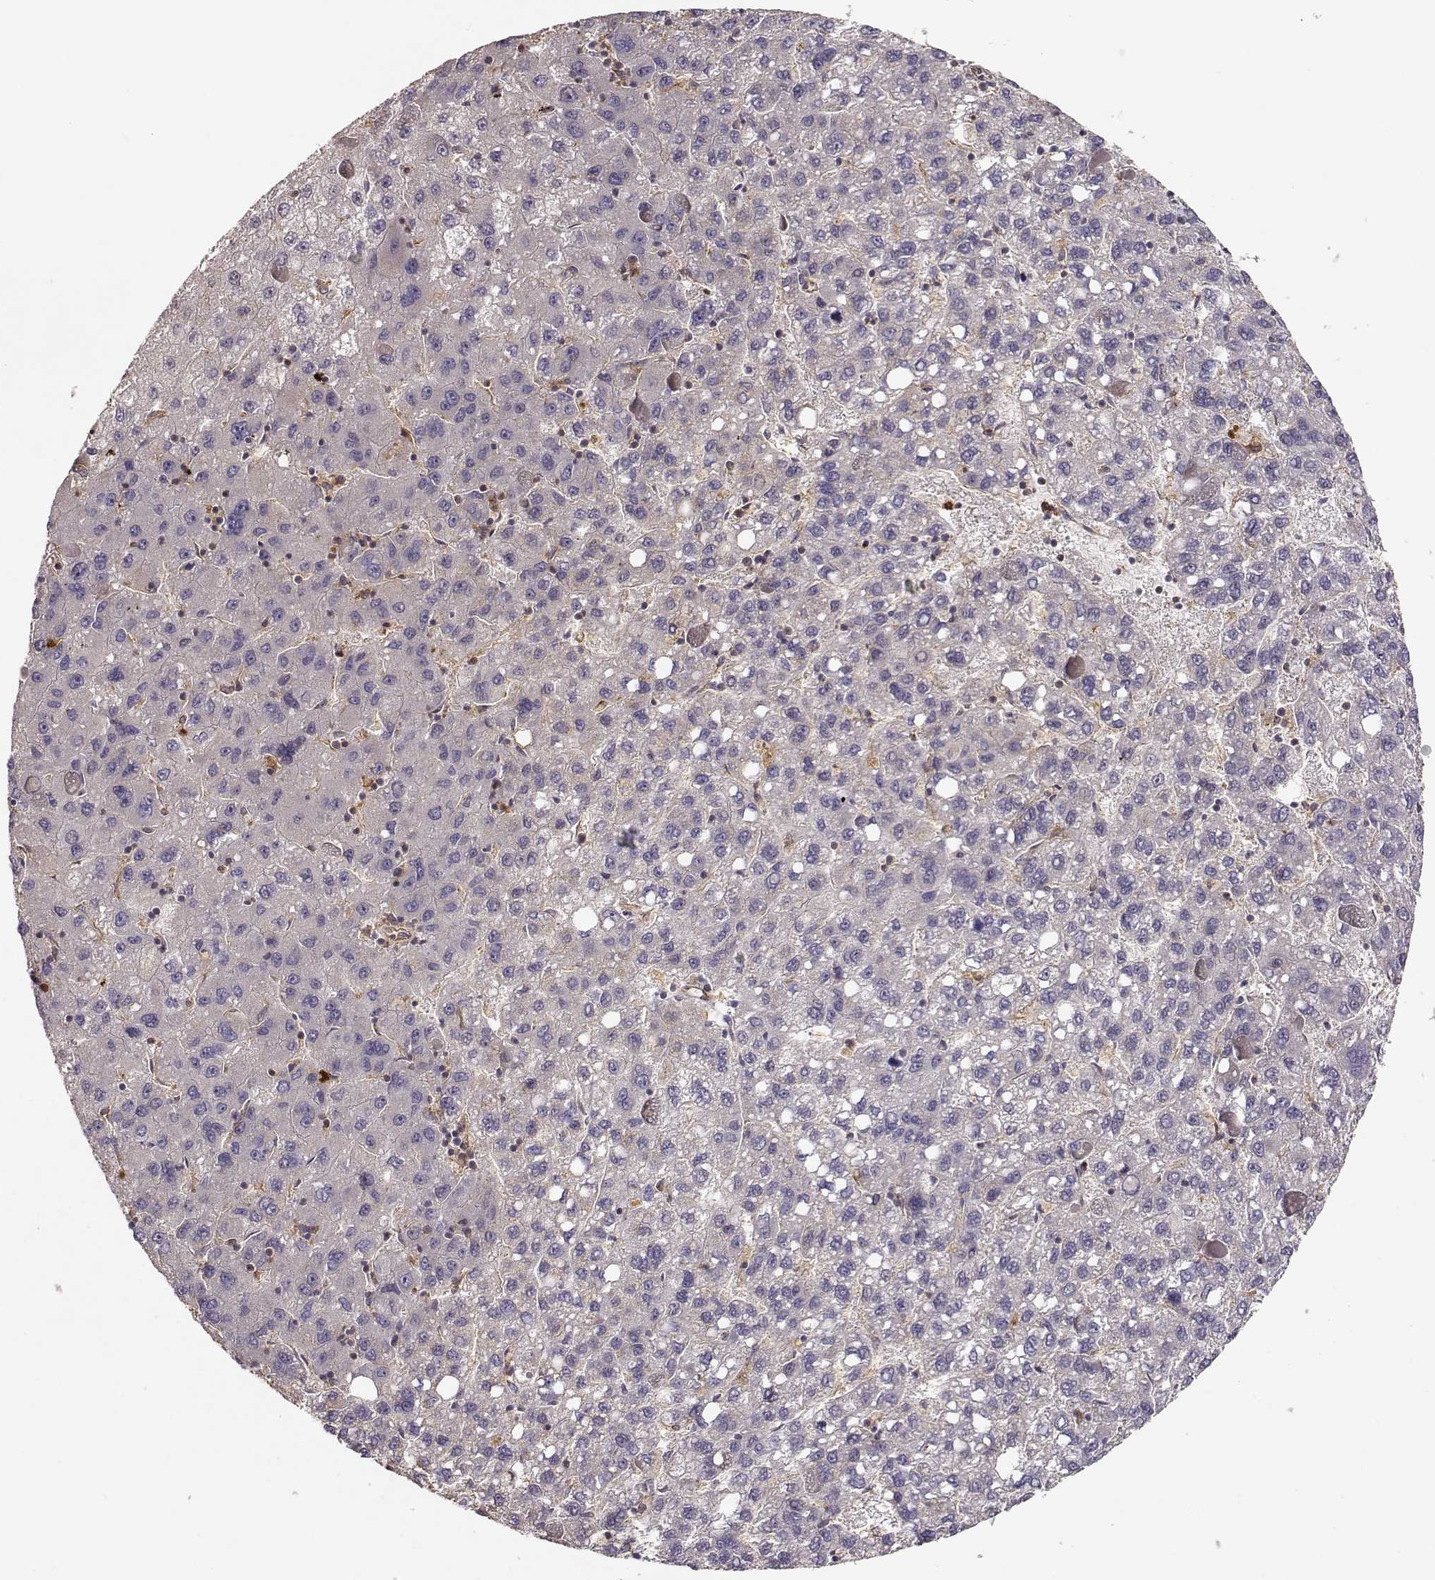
{"staining": {"intensity": "negative", "quantity": "none", "location": "none"}, "tissue": "liver cancer", "cell_type": "Tumor cells", "image_type": "cancer", "snomed": [{"axis": "morphology", "description": "Carcinoma, Hepatocellular, NOS"}, {"axis": "topography", "description": "Liver"}], "caption": "DAB immunohistochemical staining of human liver hepatocellular carcinoma exhibits no significant staining in tumor cells.", "gene": "ARHGEF2", "patient": {"sex": "female", "age": 82}}